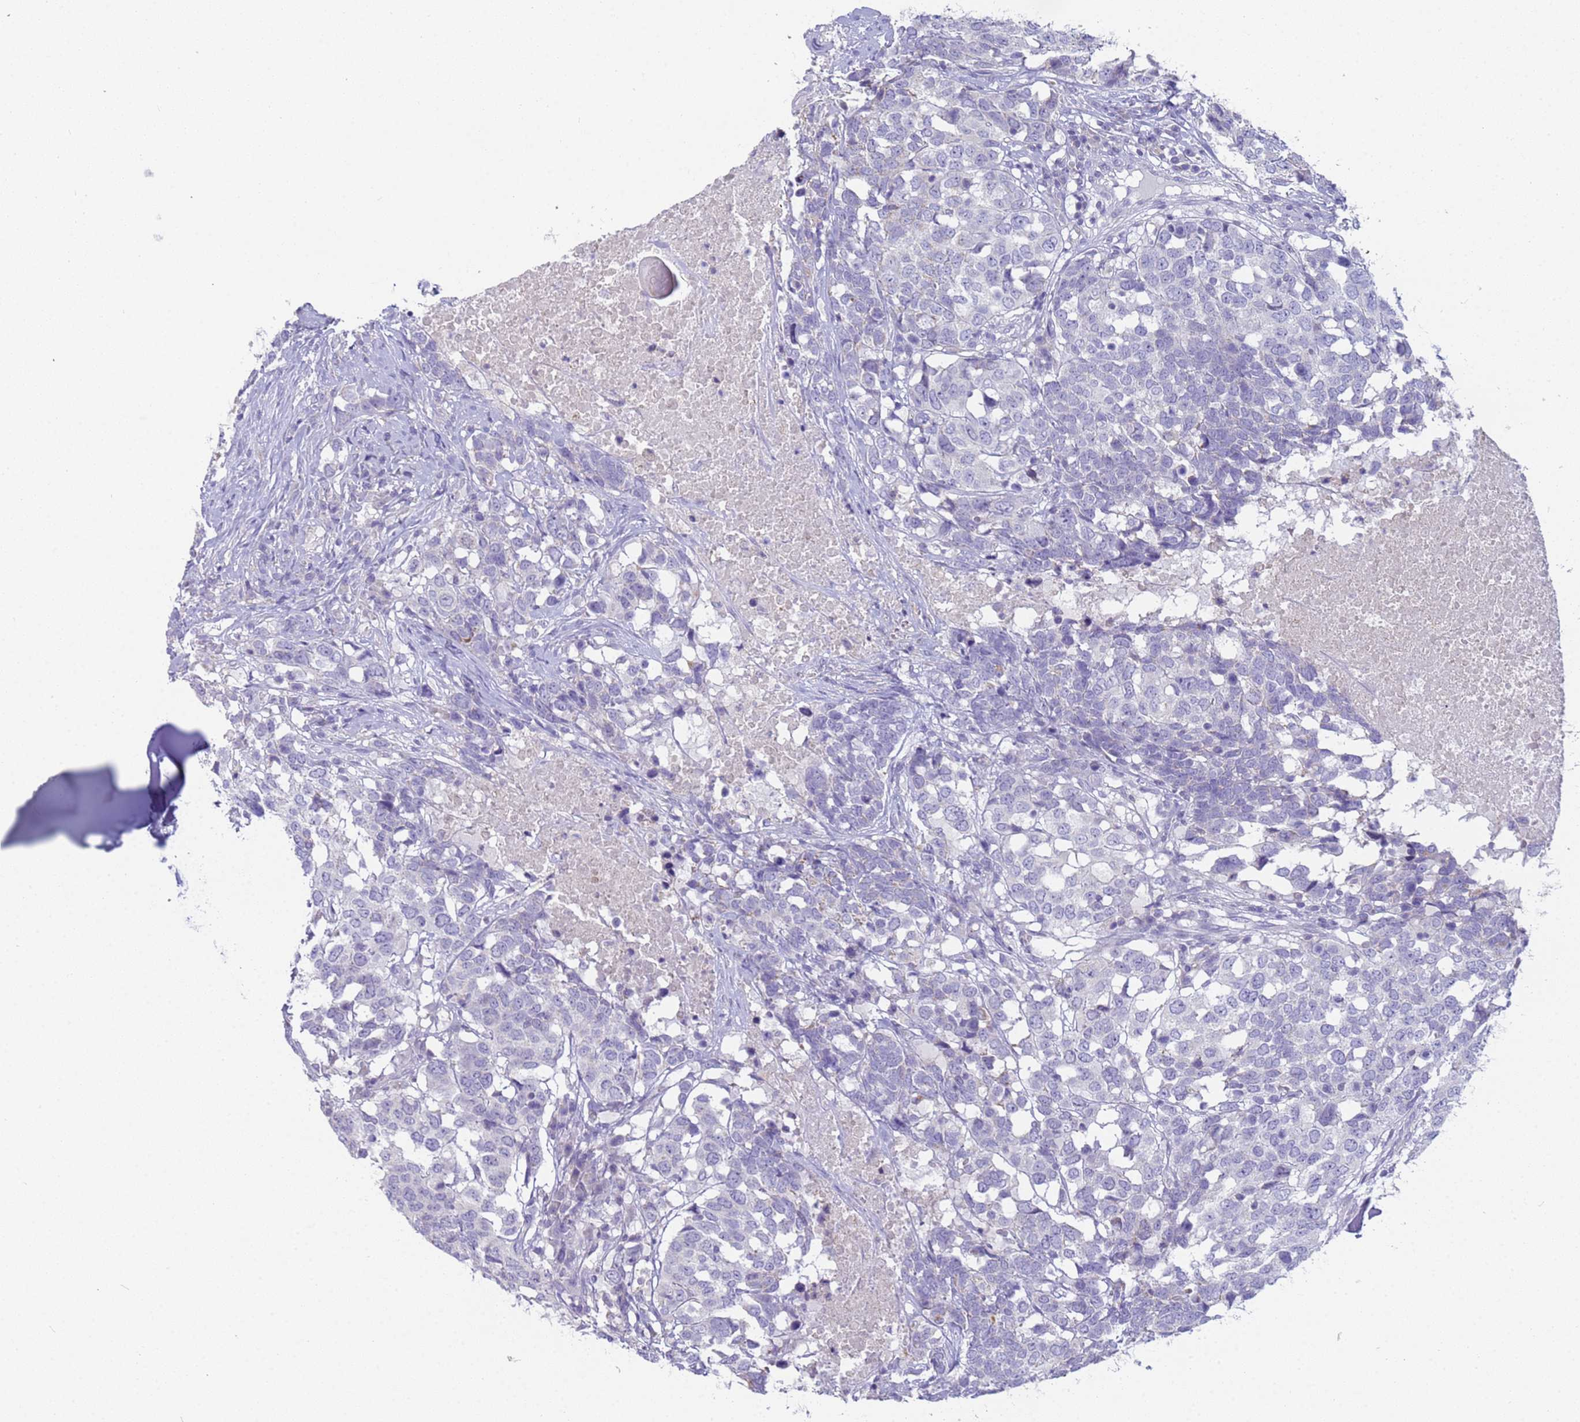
{"staining": {"intensity": "negative", "quantity": "none", "location": "none"}, "tissue": "head and neck cancer", "cell_type": "Tumor cells", "image_type": "cancer", "snomed": [{"axis": "morphology", "description": "Squamous cell carcinoma, NOS"}, {"axis": "topography", "description": "Head-Neck"}], "caption": "Squamous cell carcinoma (head and neck) stained for a protein using IHC reveals no expression tumor cells.", "gene": "CR1", "patient": {"sex": "male", "age": 66}}